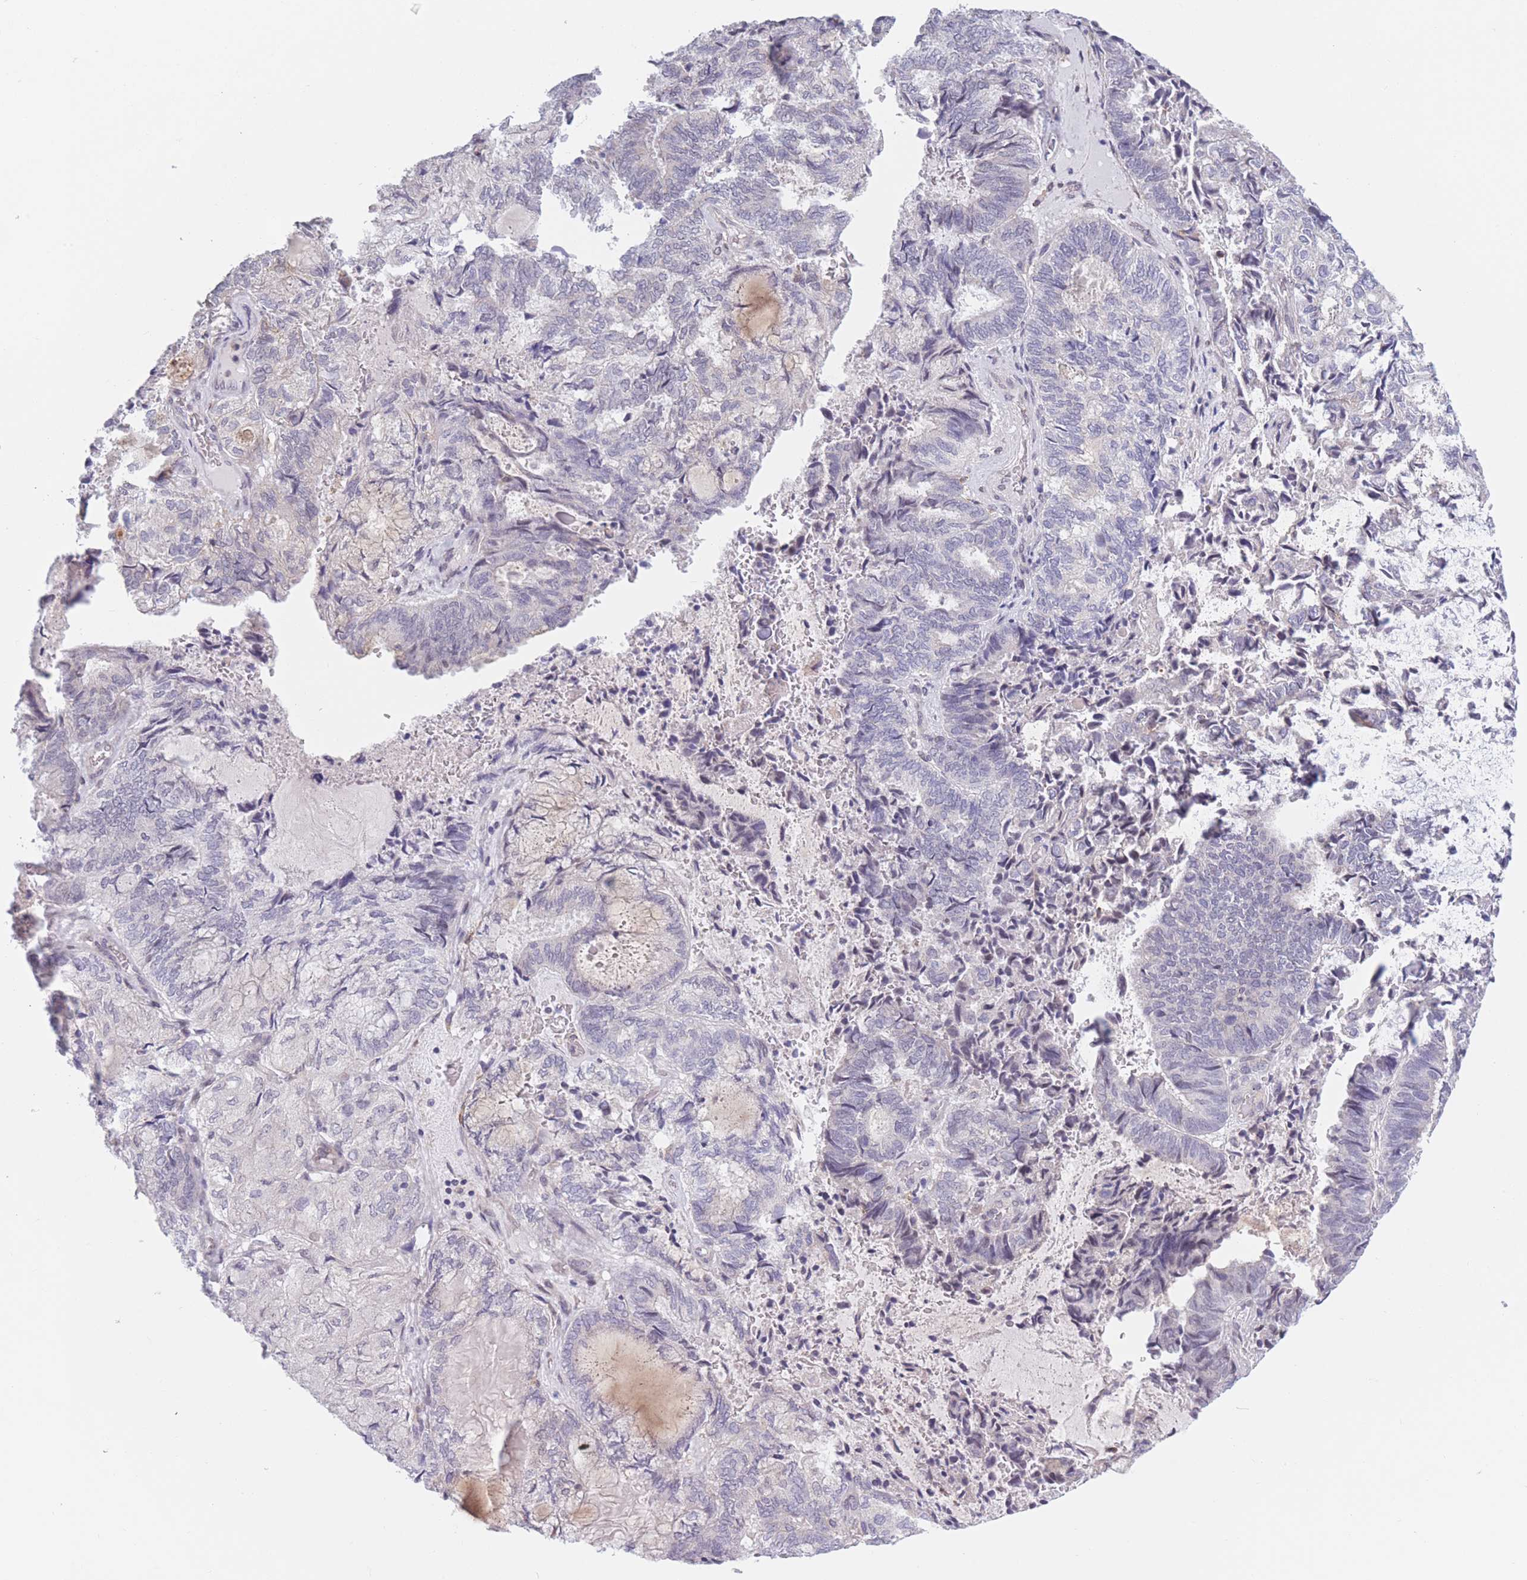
{"staining": {"intensity": "negative", "quantity": "none", "location": "none"}, "tissue": "endometrial cancer", "cell_type": "Tumor cells", "image_type": "cancer", "snomed": [{"axis": "morphology", "description": "Adenocarcinoma, NOS"}, {"axis": "topography", "description": "Endometrium"}], "caption": "The IHC photomicrograph has no significant expression in tumor cells of endometrial cancer tissue.", "gene": "PODXL", "patient": {"sex": "female", "age": 80}}